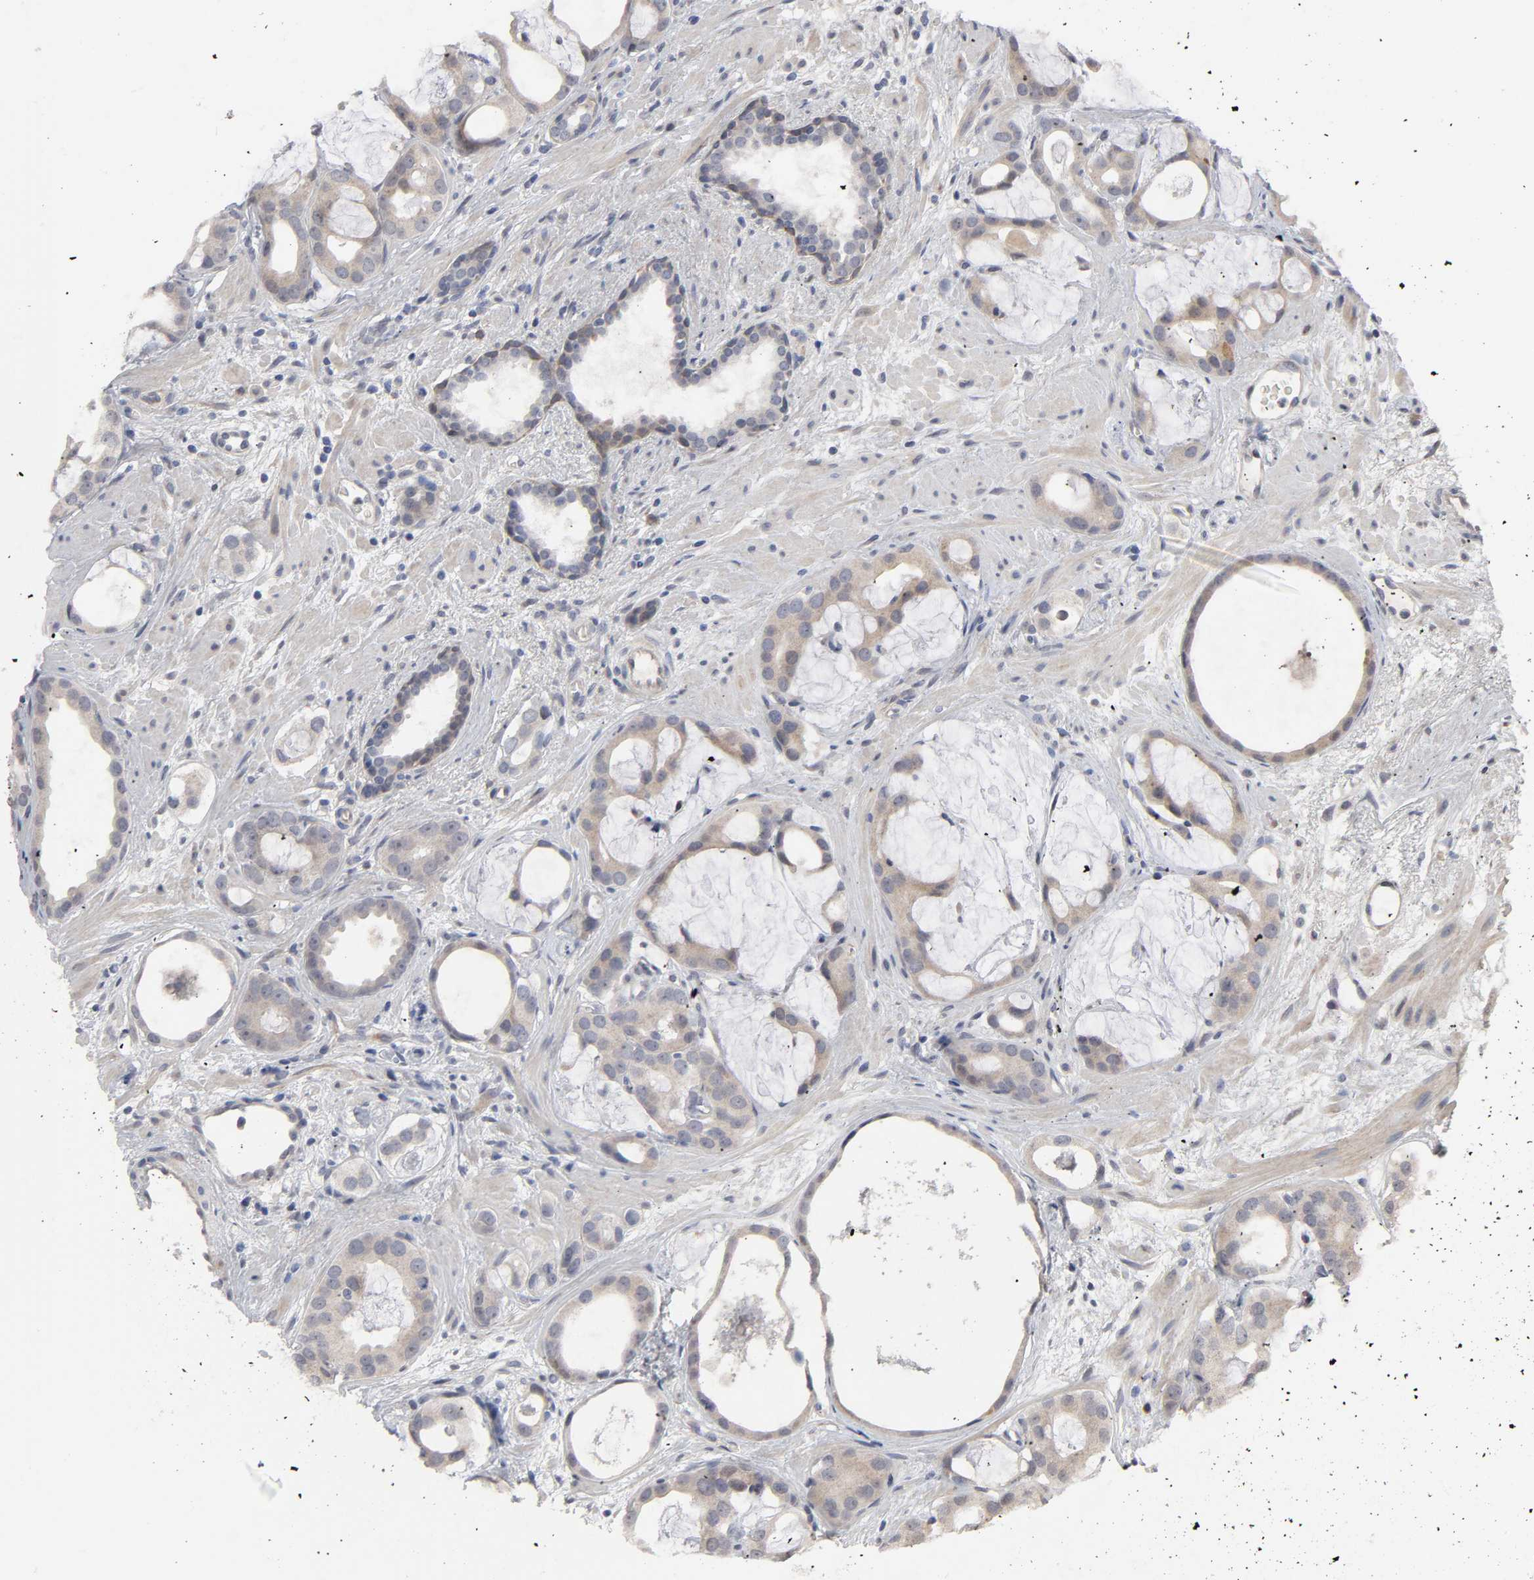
{"staining": {"intensity": "moderate", "quantity": "25%-75%", "location": "cytoplasmic/membranous"}, "tissue": "prostate cancer", "cell_type": "Tumor cells", "image_type": "cancer", "snomed": [{"axis": "morphology", "description": "Adenocarcinoma, Low grade"}, {"axis": "topography", "description": "Prostate"}], "caption": "Protein staining by immunohistochemistry (IHC) demonstrates moderate cytoplasmic/membranous staining in approximately 25%-75% of tumor cells in prostate cancer.", "gene": "HNF4A", "patient": {"sex": "male", "age": 57}}